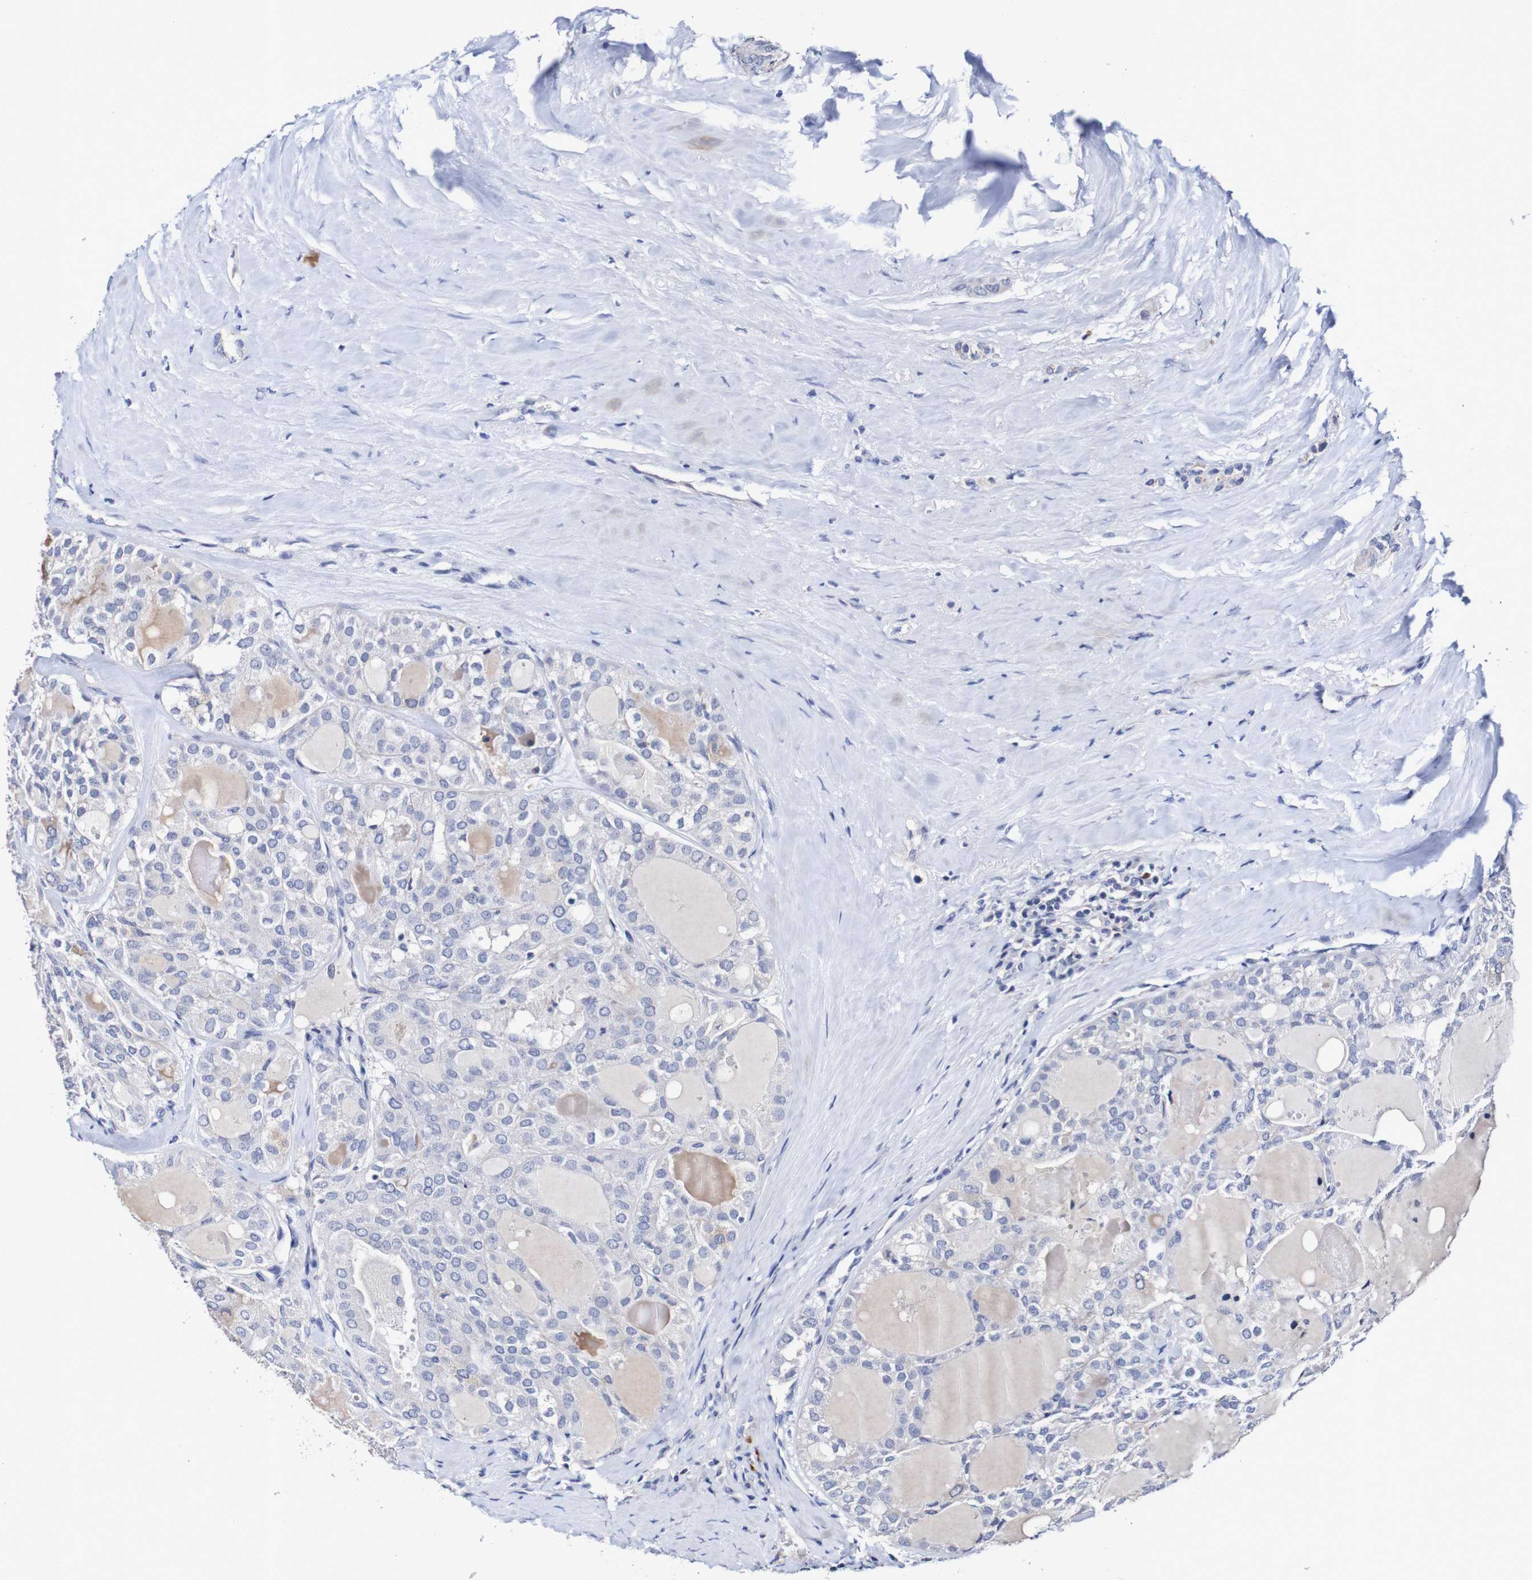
{"staining": {"intensity": "negative", "quantity": "none", "location": "none"}, "tissue": "thyroid cancer", "cell_type": "Tumor cells", "image_type": "cancer", "snomed": [{"axis": "morphology", "description": "Follicular adenoma carcinoma, NOS"}, {"axis": "topography", "description": "Thyroid gland"}], "caption": "This is an immunohistochemistry (IHC) micrograph of follicular adenoma carcinoma (thyroid). There is no positivity in tumor cells.", "gene": "ACVR1C", "patient": {"sex": "male", "age": 75}}